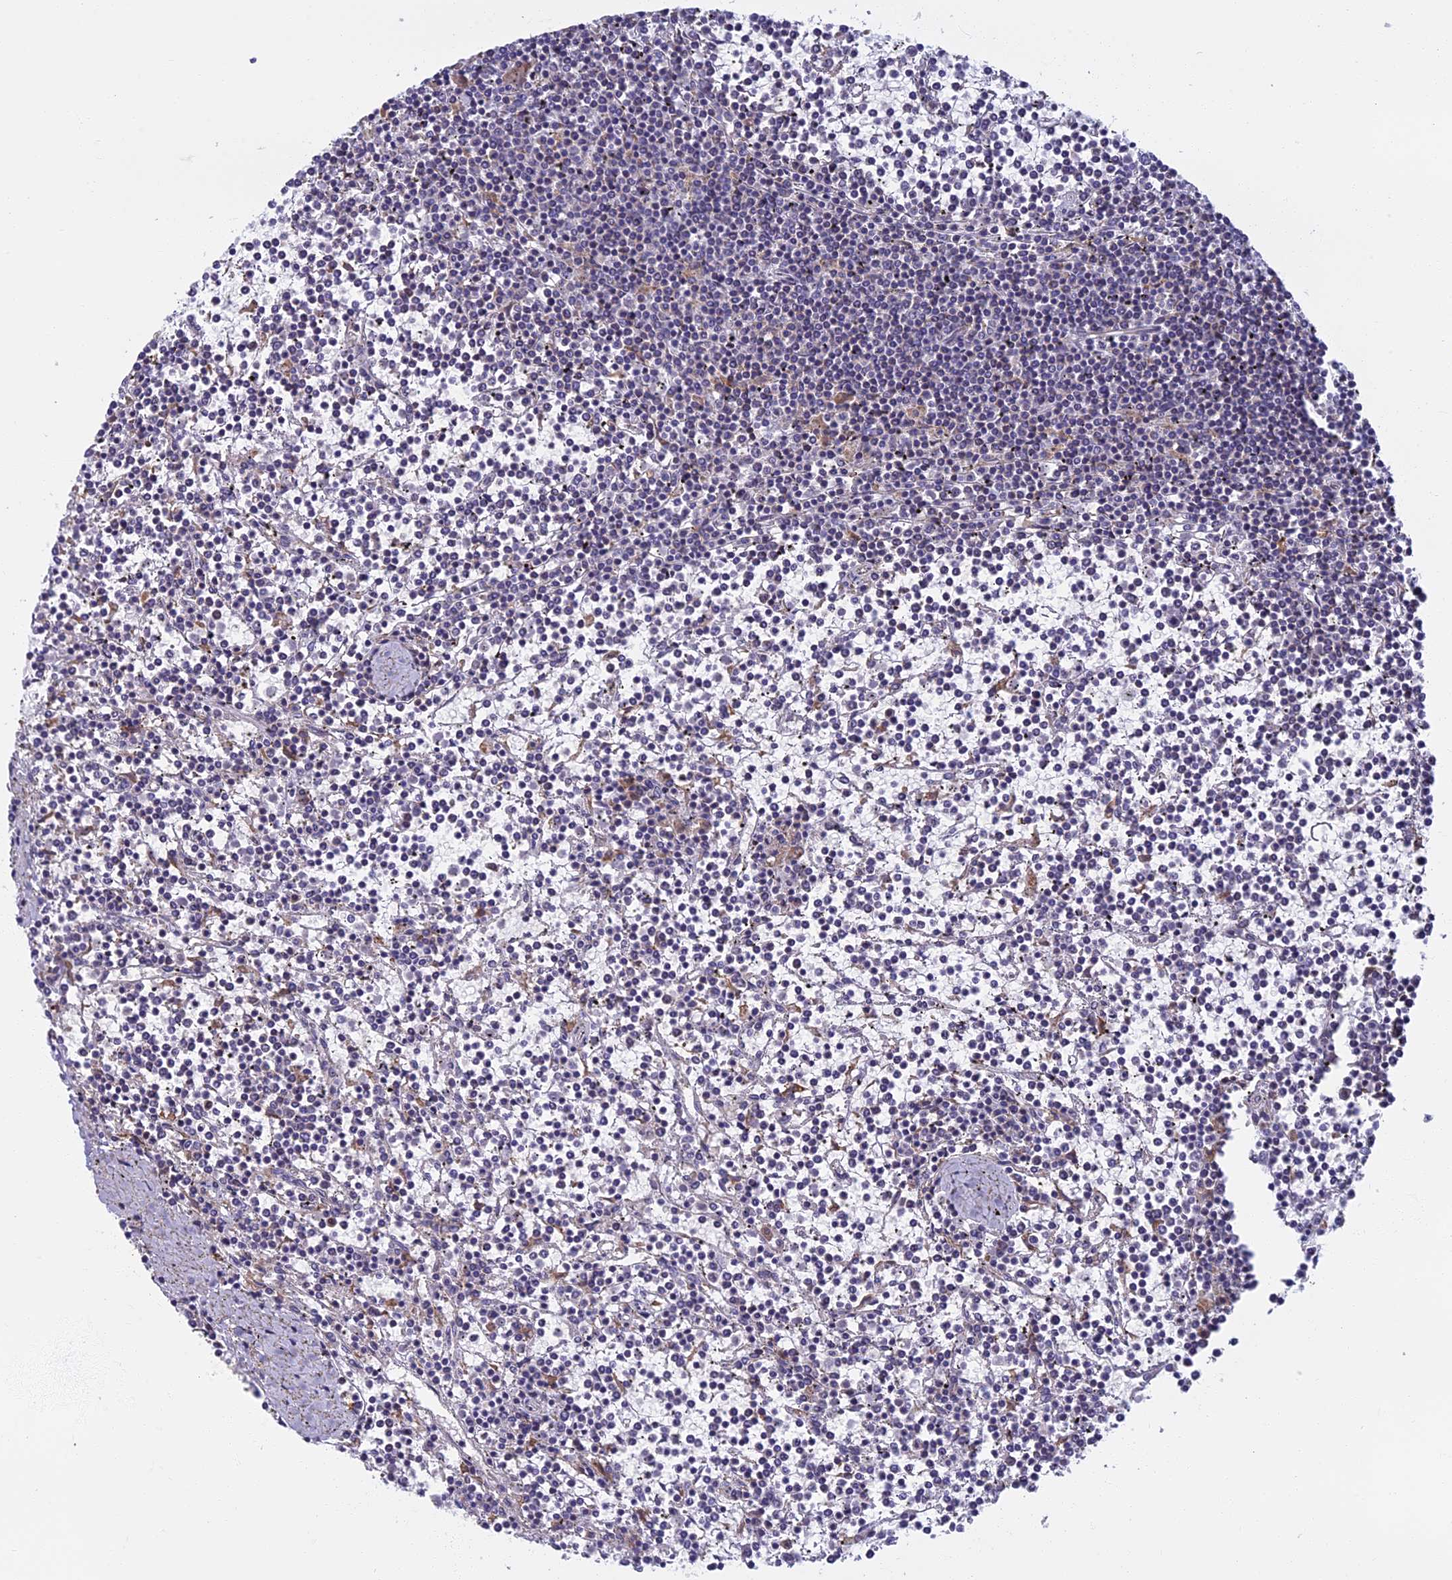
{"staining": {"intensity": "negative", "quantity": "none", "location": "none"}, "tissue": "lymphoma", "cell_type": "Tumor cells", "image_type": "cancer", "snomed": [{"axis": "morphology", "description": "Malignant lymphoma, non-Hodgkin's type, Low grade"}, {"axis": "topography", "description": "Spleen"}], "caption": "Human lymphoma stained for a protein using IHC reveals no staining in tumor cells.", "gene": "DDX51", "patient": {"sex": "female", "age": 19}}